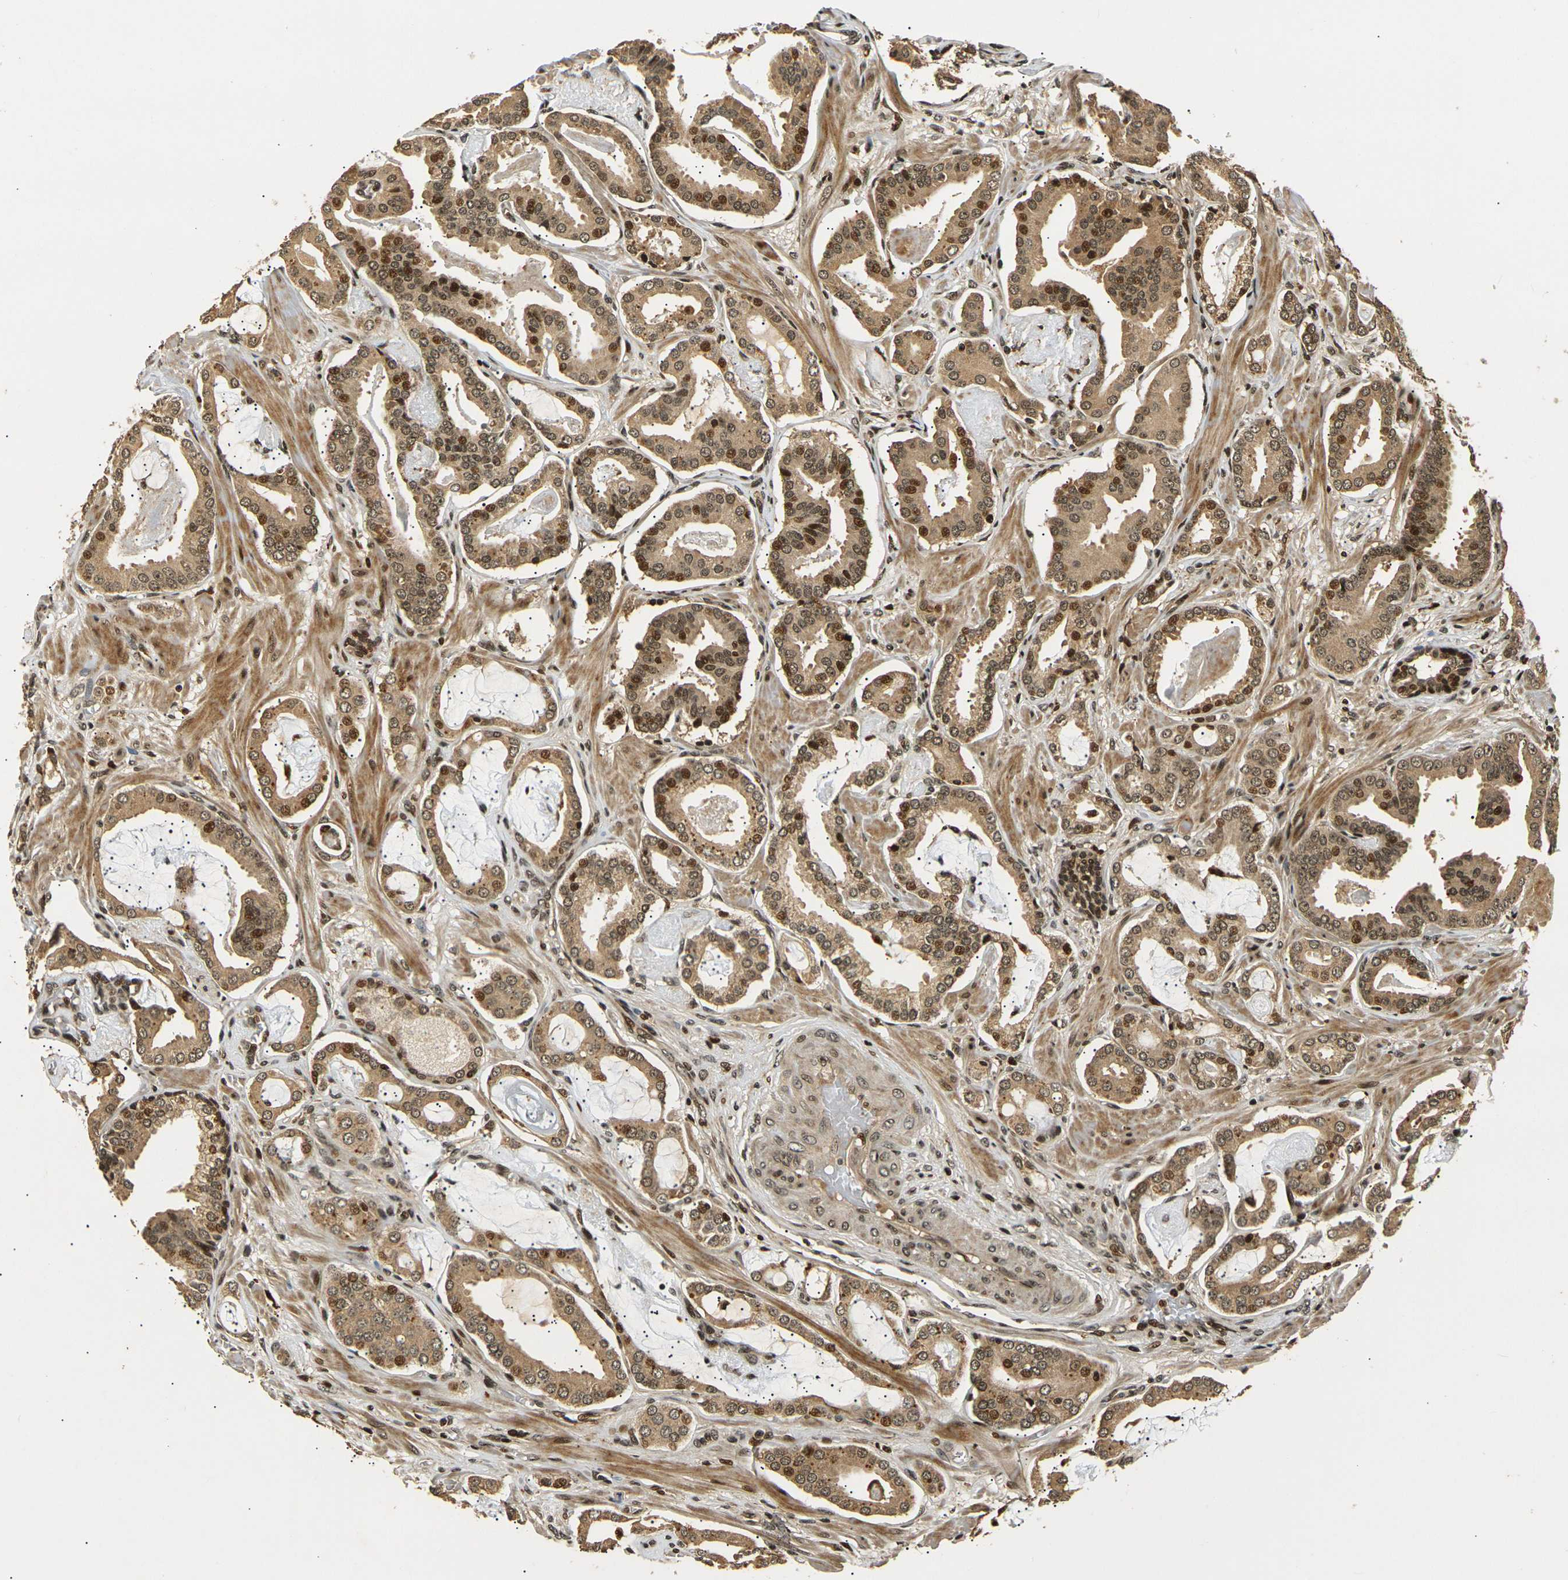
{"staining": {"intensity": "moderate", "quantity": ">75%", "location": "cytoplasmic/membranous,nuclear"}, "tissue": "prostate cancer", "cell_type": "Tumor cells", "image_type": "cancer", "snomed": [{"axis": "morphology", "description": "Adenocarcinoma, Low grade"}, {"axis": "topography", "description": "Prostate"}], "caption": "Prostate cancer stained for a protein (brown) shows moderate cytoplasmic/membranous and nuclear positive positivity in about >75% of tumor cells.", "gene": "ACTL6A", "patient": {"sex": "male", "age": 53}}